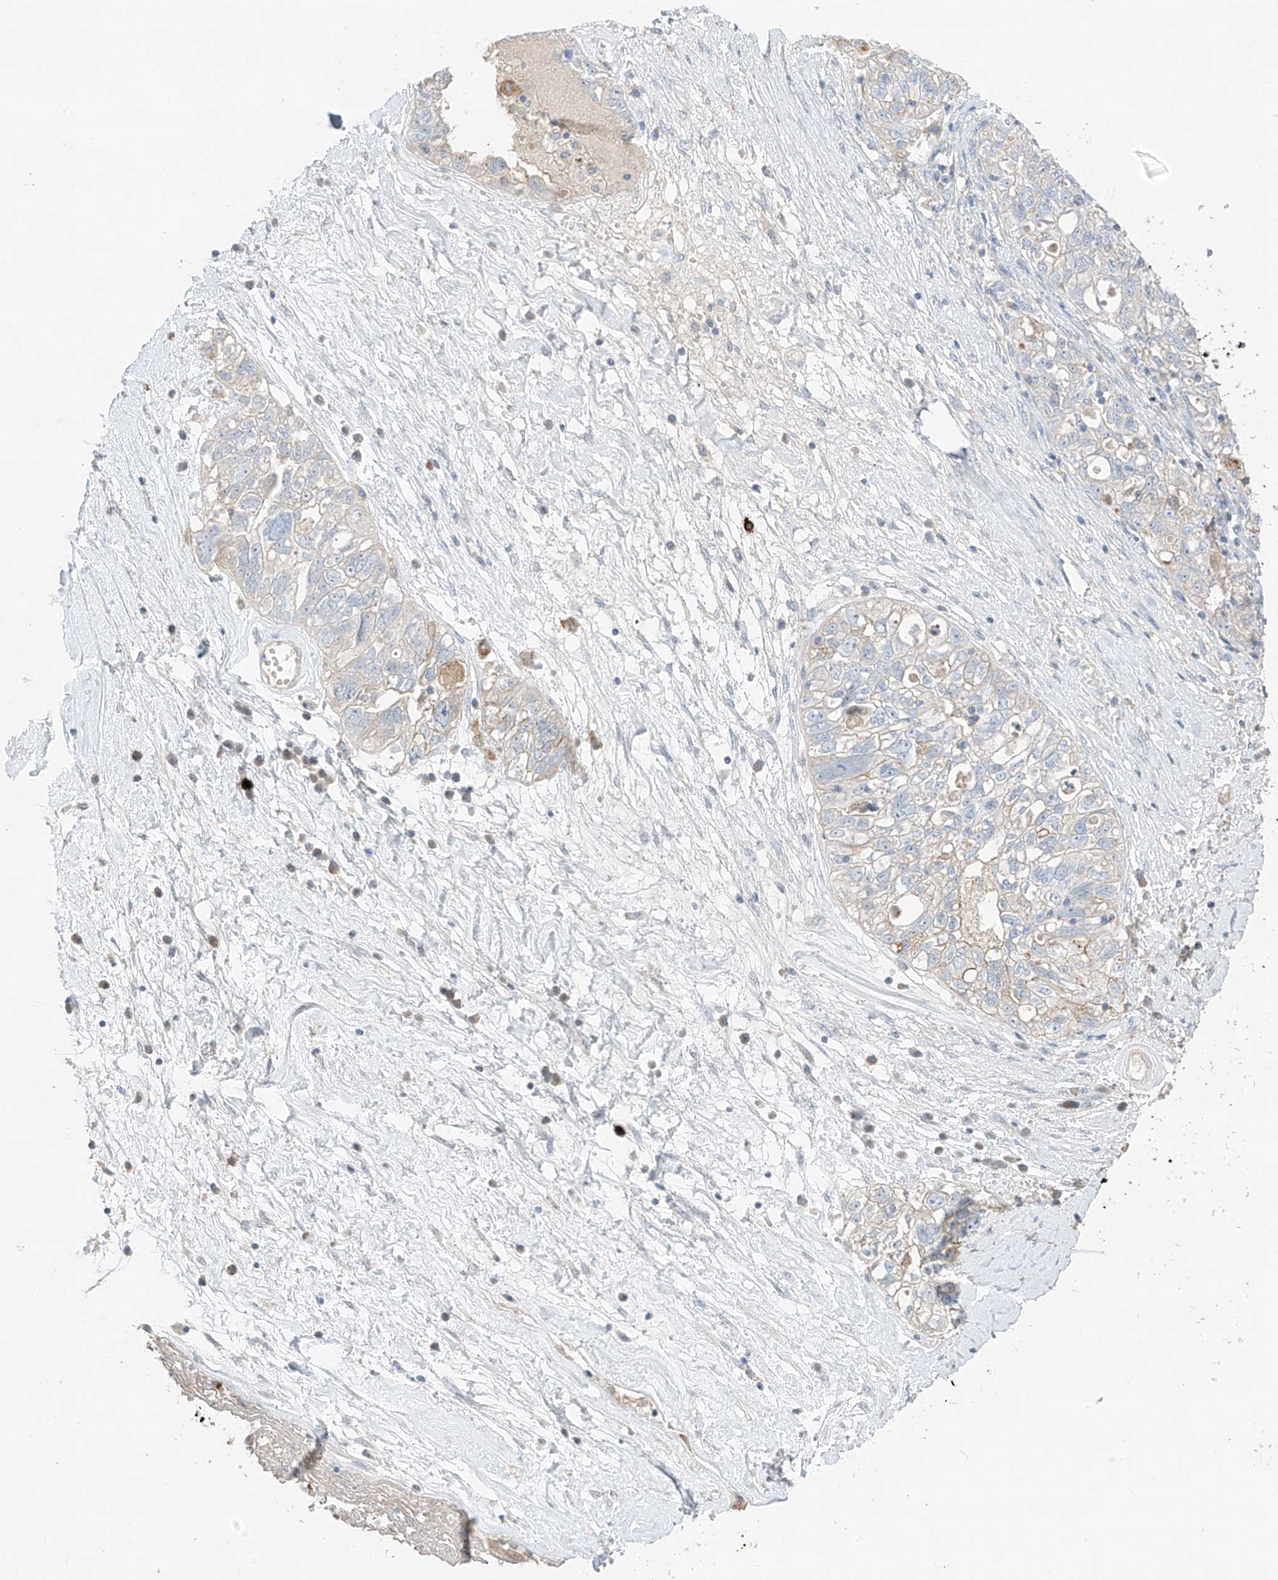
{"staining": {"intensity": "negative", "quantity": "none", "location": "none"}, "tissue": "ovarian cancer", "cell_type": "Tumor cells", "image_type": "cancer", "snomed": [{"axis": "morphology", "description": "Carcinoma, NOS"}, {"axis": "morphology", "description": "Cystadenocarcinoma, serous, NOS"}, {"axis": "topography", "description": "Ovary"}], "caption": "Immunohistochemistry micrograph of human carcinoma (ovarian) stained for a protein (brown), which displays no expression in tumor cells. (Stains: DAB immunohistochemistry (IHC) with hematoxylin counter stain, Microscopy: brightfield microscopy at high magnification).", "gene": "CAPN13", "patient": {"sex": "female", "age": 69}}